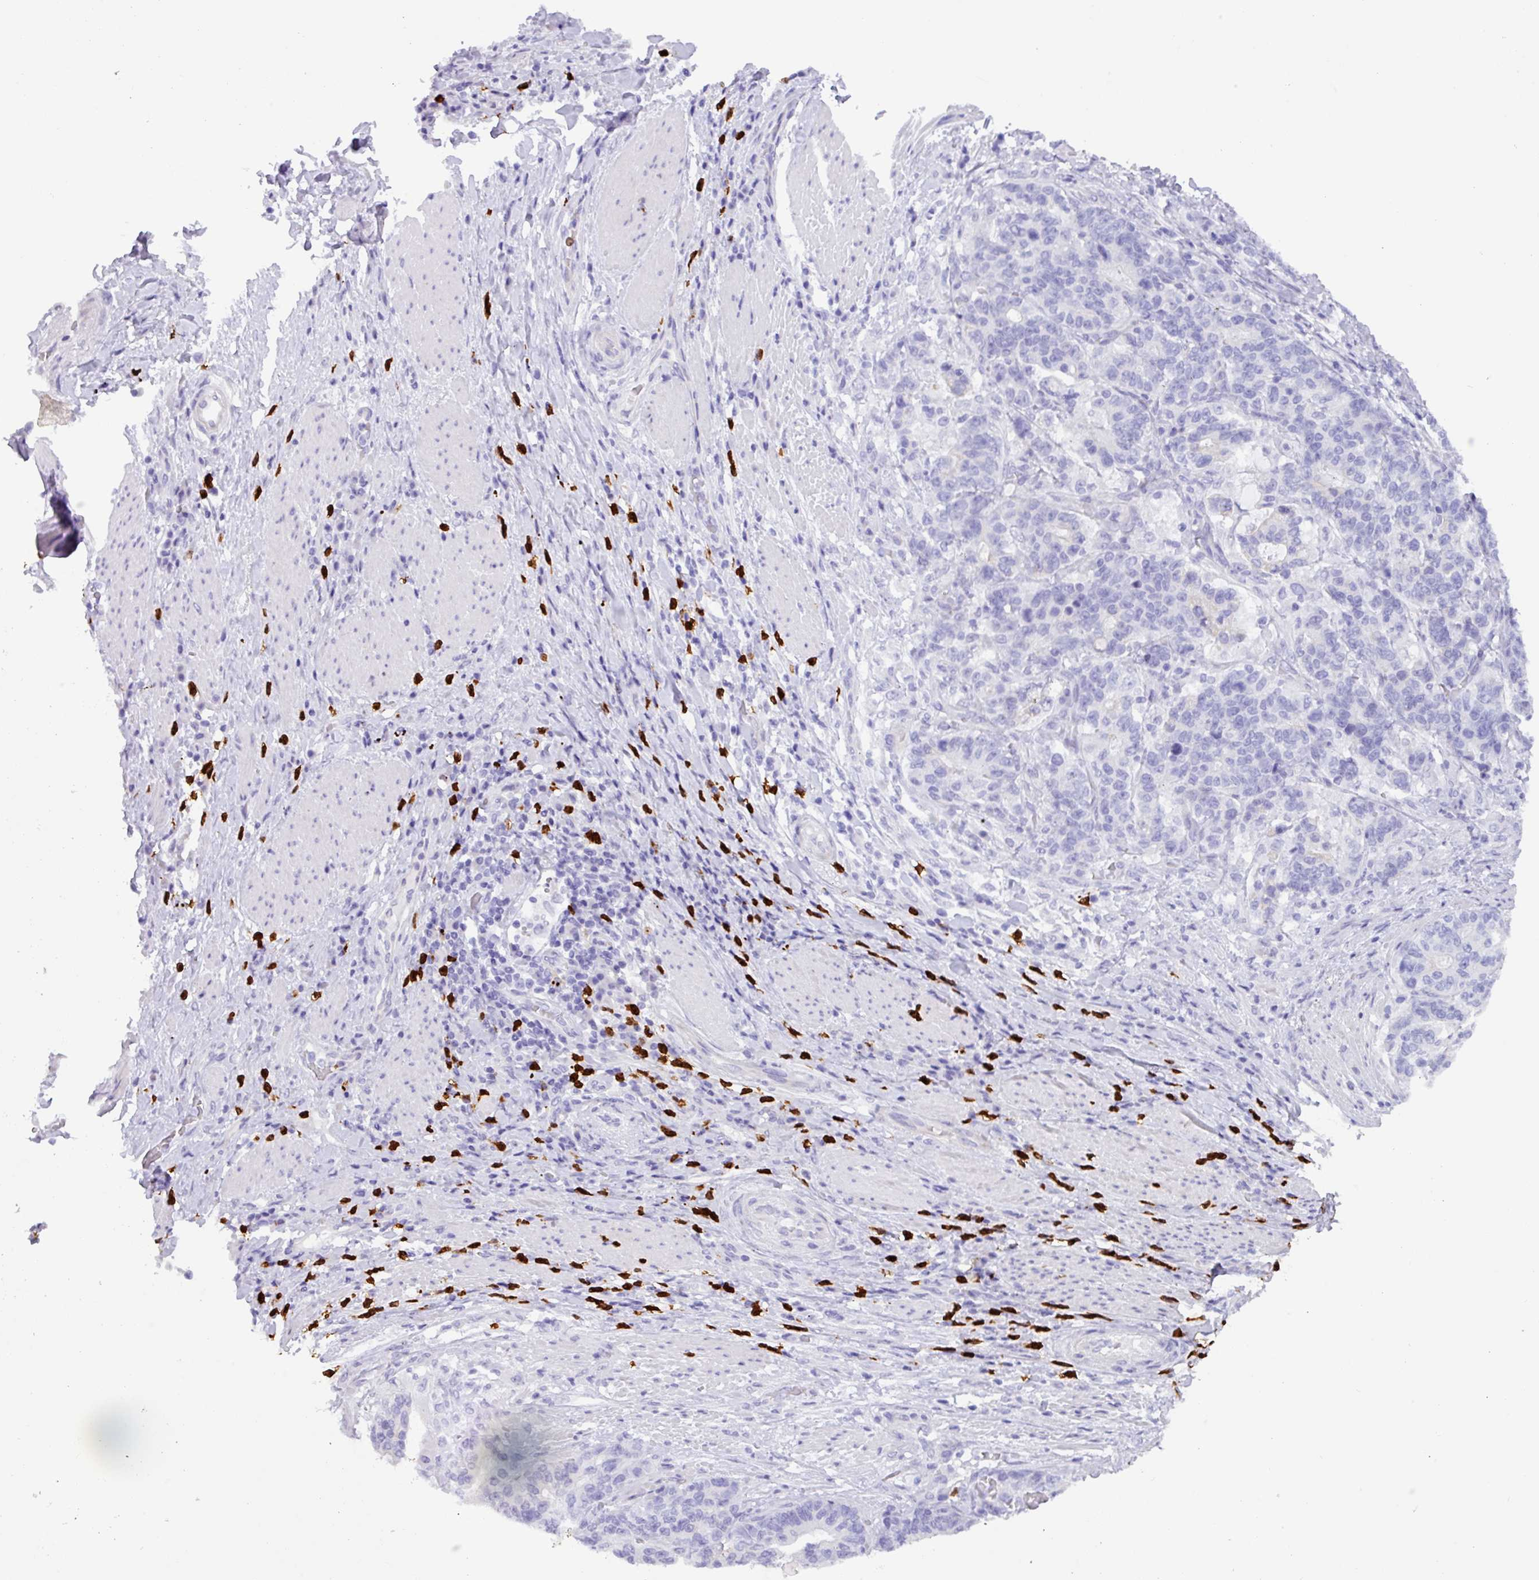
{"staining": {"intensity": "negative", "quantity": "none", "location": "none"}, "tissue": "stomach cancer", "cell_type": "Tumor cells", "image_type": "cancer", "snomed": [{"axis": "morphology", "description": "Normal tissue, NOS"}, {"axis": "morphology", "description": "Adenocarcinoma, NOS"}, {"axis": "topography", "description": "Stomach"}], "caption": "High magnification brightfield microscopy of adenocarcinoma (stomach) stained with DAB (brown) and counterstained with hematoxylin (blue): tumor cells show no significant expression.", "gene": "MRM2", "patient": {"sex": "female", "age": 64}}